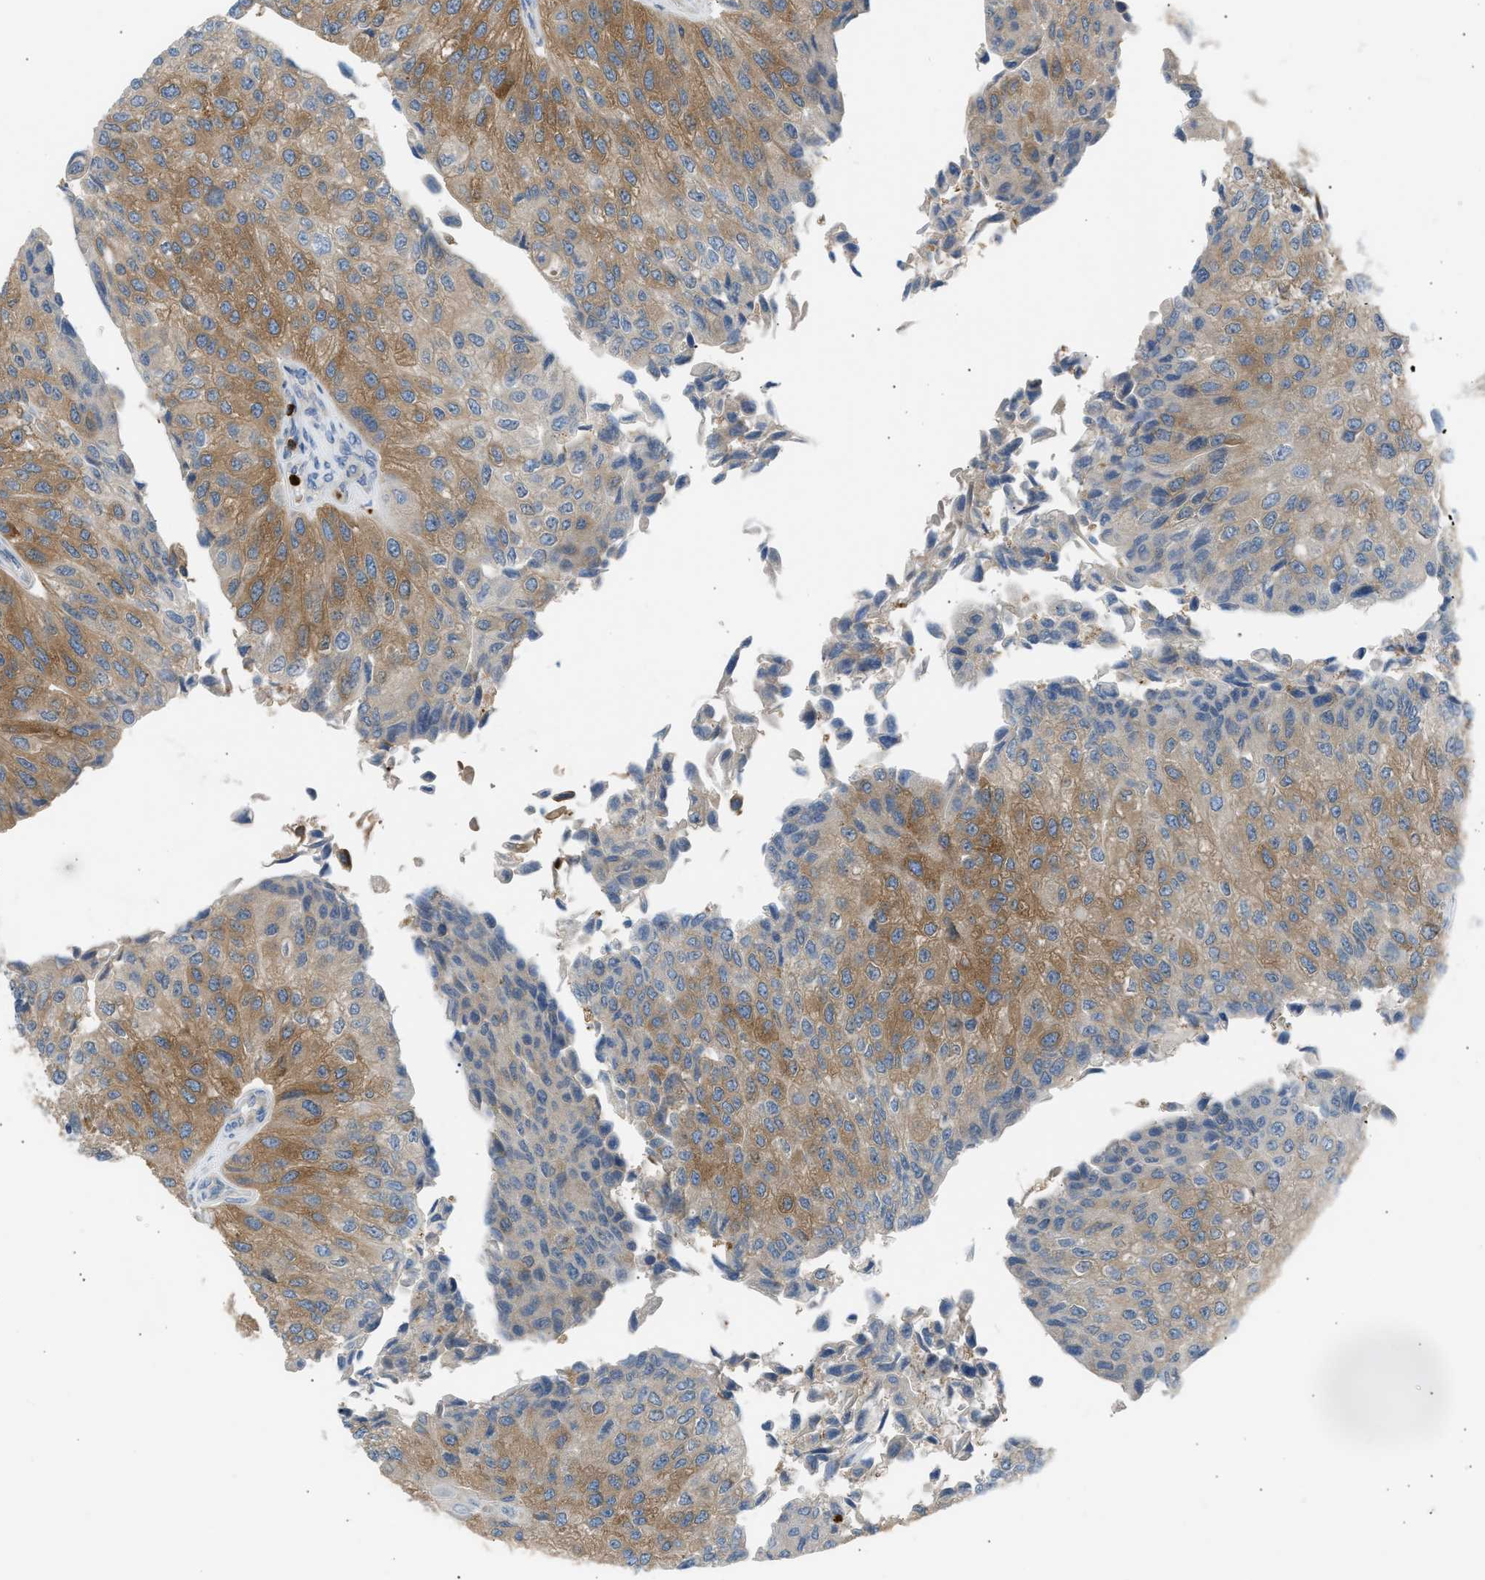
{"staining": {"intensity": "moderate", "quantity": ">75%", "location": "cytoplasmic/membranous"}, "tissue": "urothelial cancer", "cell_type": "Tumor cells", "image_type": "cancer", "snomed": [{"axis": "morphology", "description": "Urothelial carcinoma, High grade"}, {"axis": "topography", "description": "Kidney"}, {"axis": "topography", "description": "Urinary bladder"}], "caption": "Immunohistochemistry (IHC) (DAB) staining of urothelial carcinoma (high-grade) reveals moderate cytoplasmic/membranous protein staining in about >75% of tumor cells.", "gene": "TRIM50", "patient": {"sex": "male", "age": 77}}